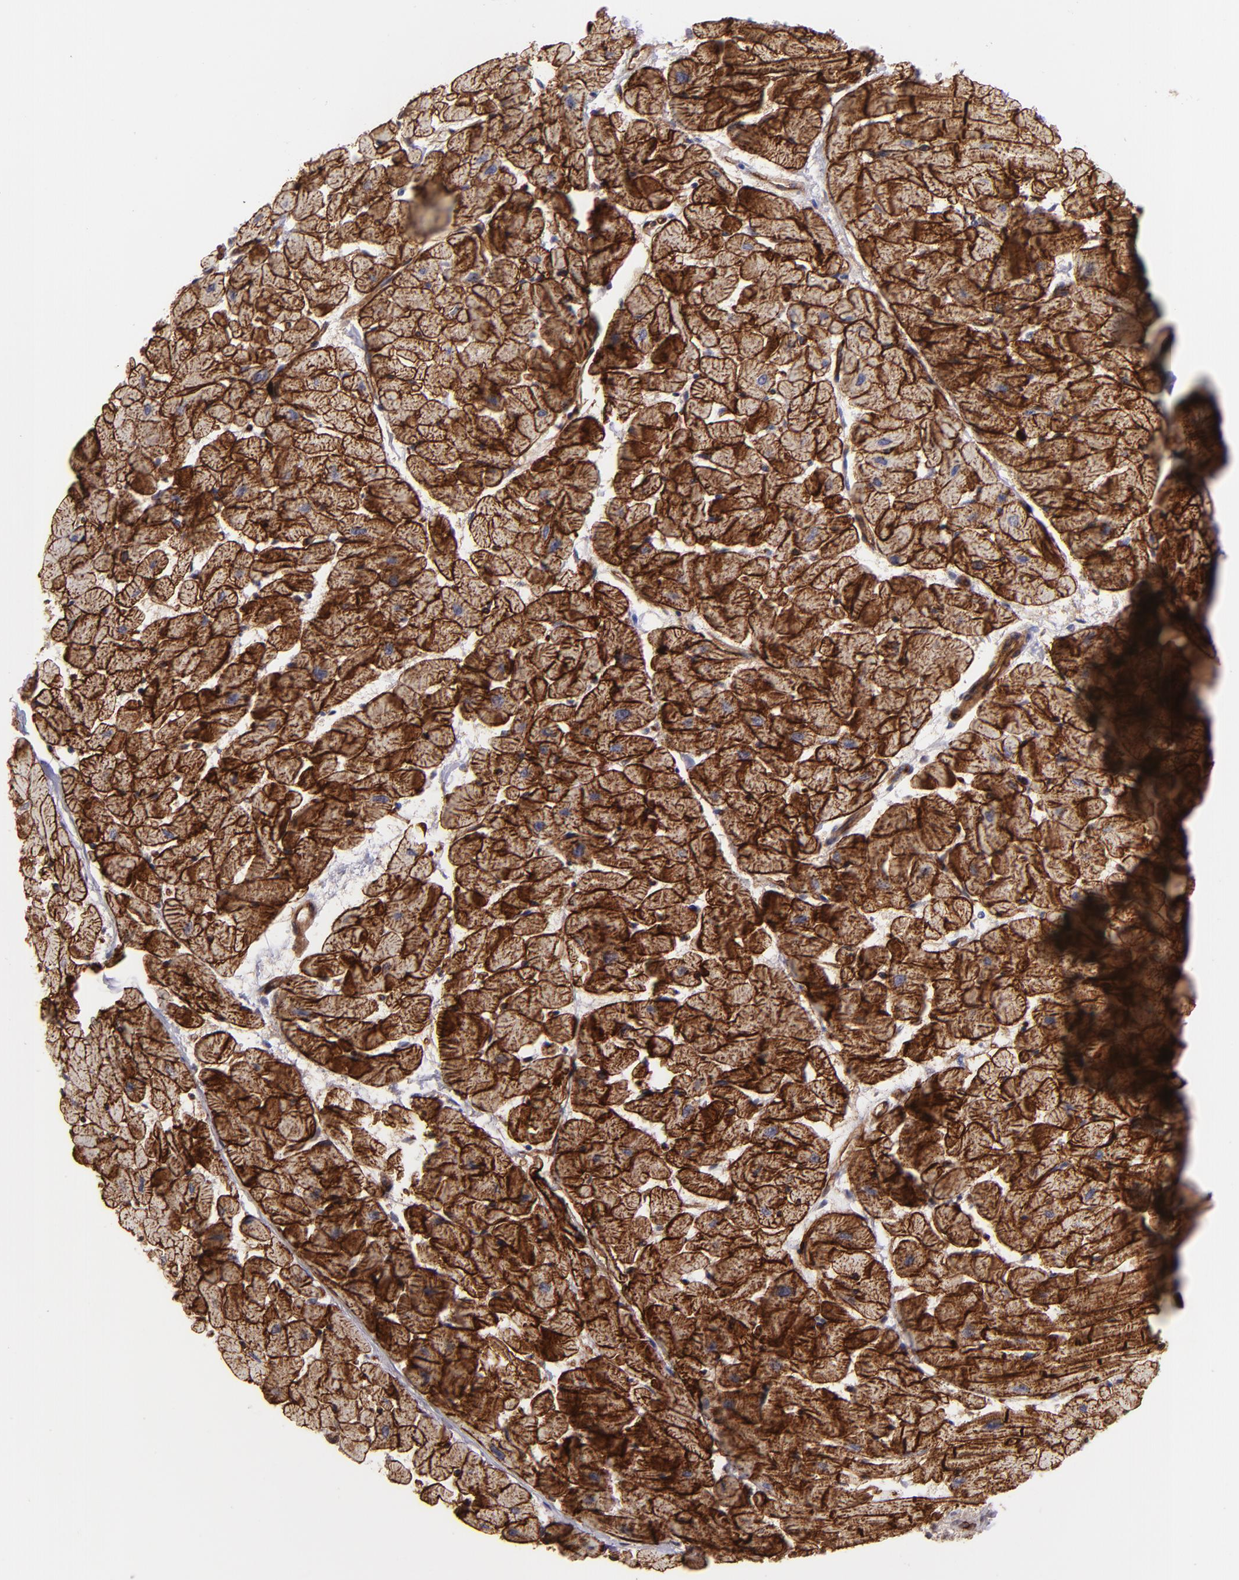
{"staining": {"intensity": "strong", "quantity": ">75%", "location": "cytoplasmic/membranous"}, "tissue": "heart muscle", "cell_type": "Cardiomyocytes", "image_type": "normal", "snomed": [{"axis": "morphology", "description": "Normal tissue, NOS"}, {"axis": "topography", "description": "Heart"}], "caption": "Protein staining of benign heart muscle reveals strong cytoplasmic/membranous expression in approximately >75% of cardiomyocytes.", "gene": "DYSF", "patient": {"sex": "female", "age": 19}}